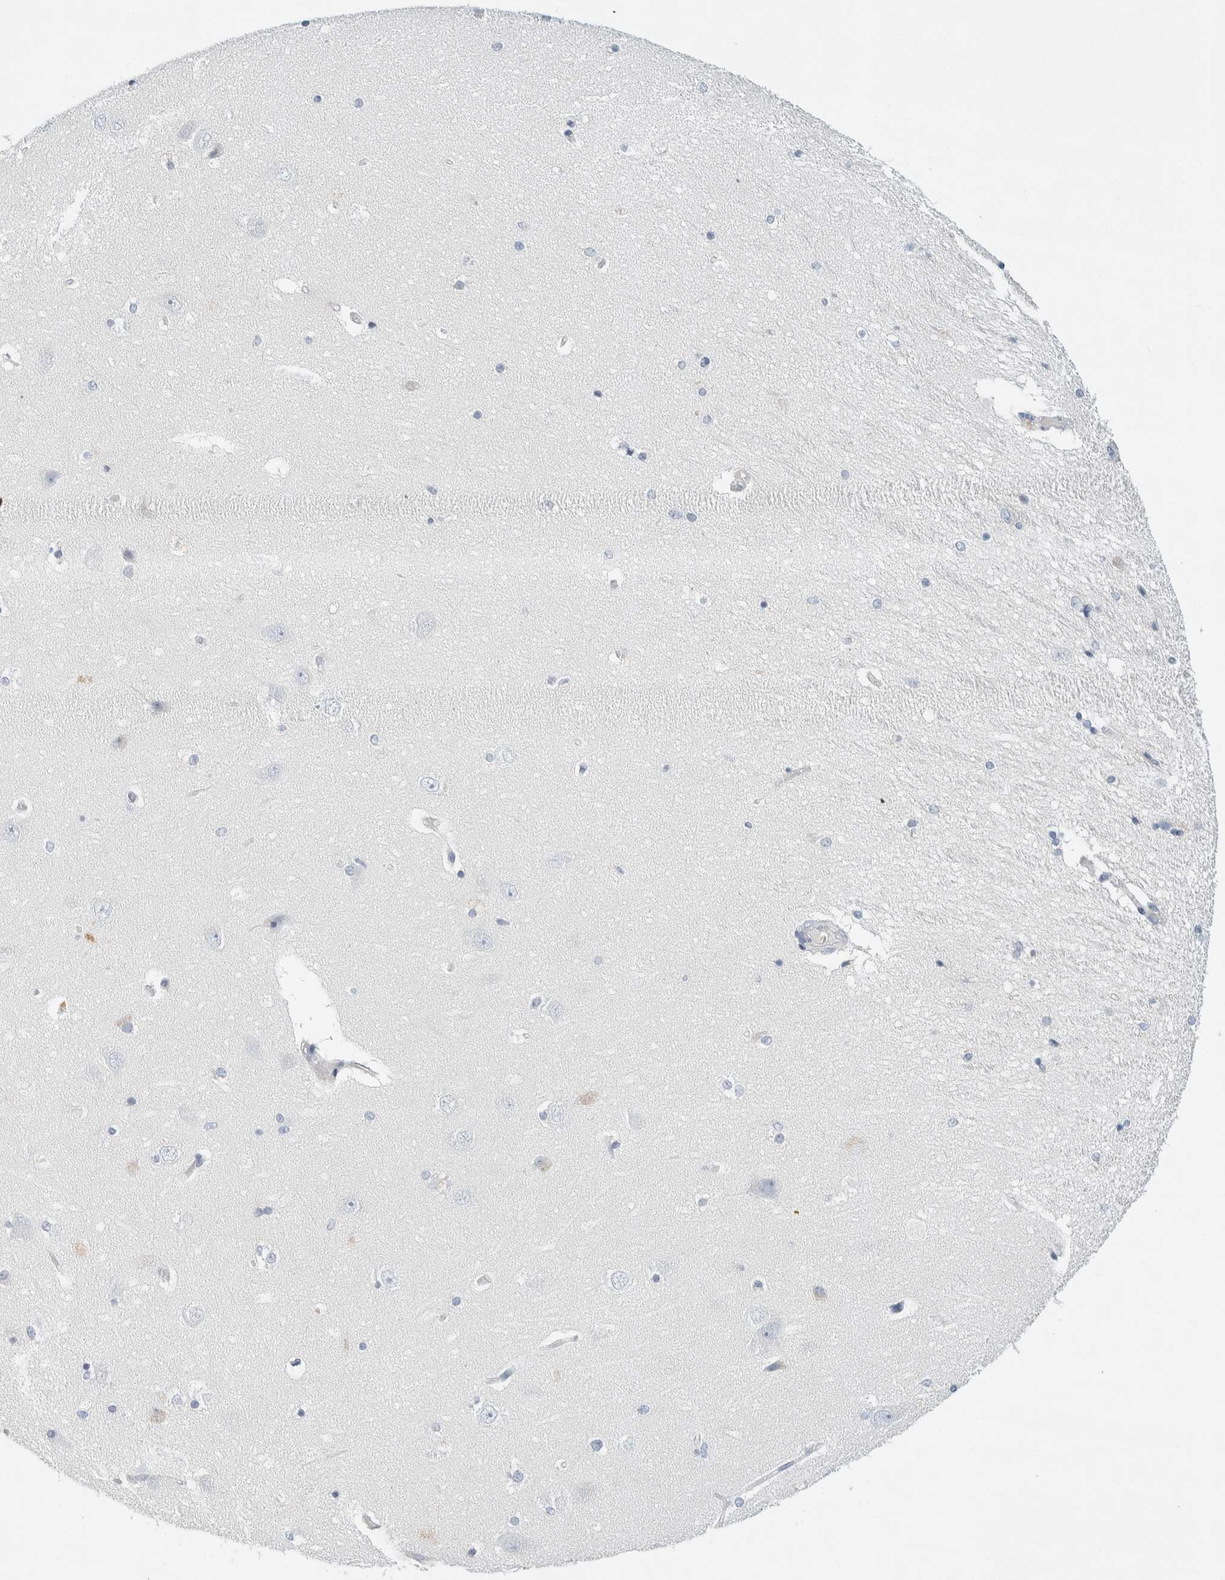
{"staining": {"intensity": "negative", "quantity": "none", "location": "none"}, "tissue": "hippocampus", "cell_type": "Glial cells", "image_type": "normal", "snomed": [{"axis": "morphology", "description": "Normal tissue, NOS"}, {"axis": "topography", "description": "Hippocampus"}], "caption": "Immunohistochemistry (IHC) photomicrograph of unremarkable hippocampus stained for a protein (brown), which shows no staining in glial cells.", "gene": "ALOX12B", "patient": {"sex": "female", "age": 54}}